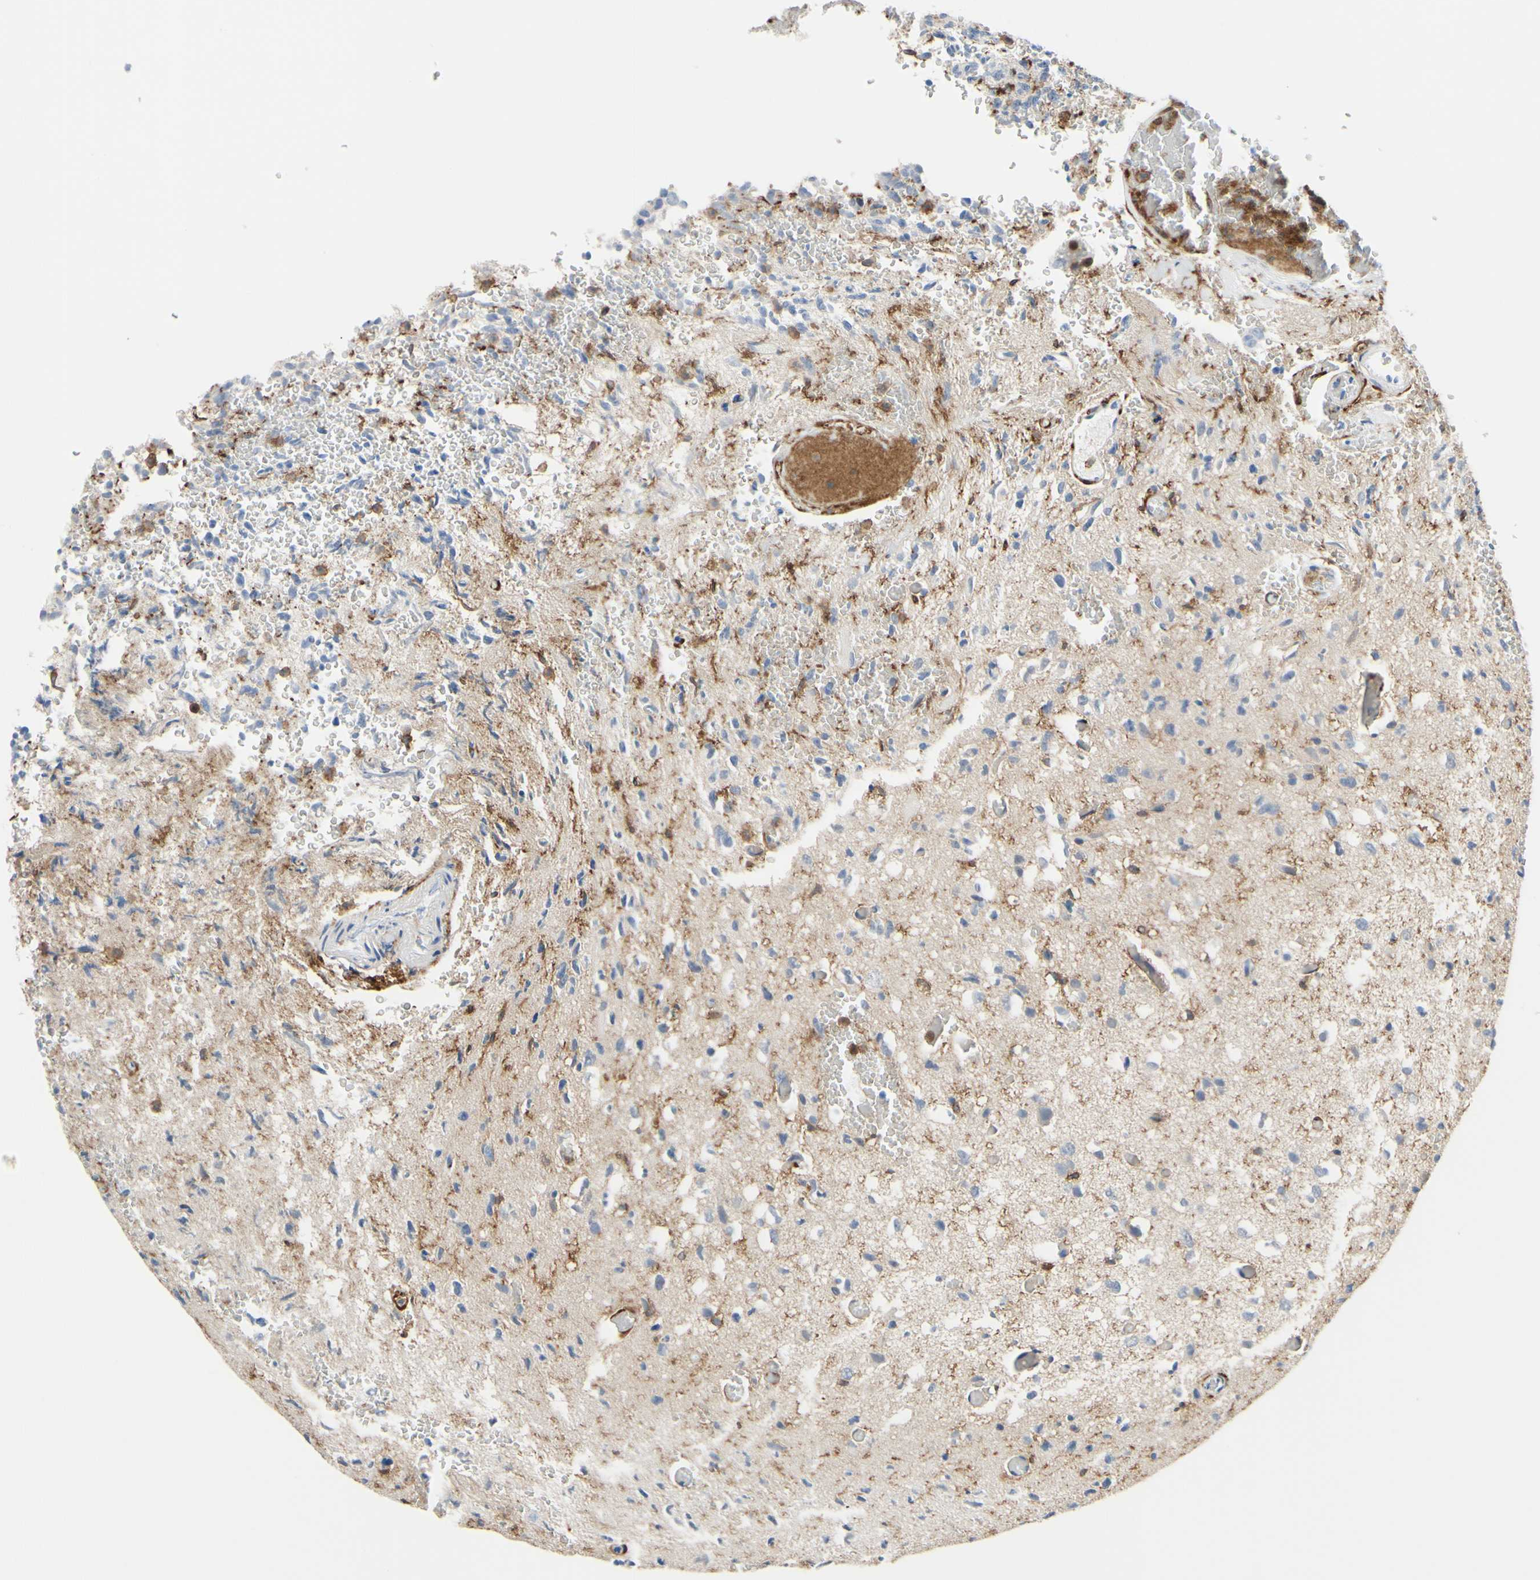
{"staining": {"intensity": "negative", "quantity": "none", "location": "none"}, "tissue": "glioma", "cell_type": "Tumor cells", "image_type": "cancer", "snomed": [{"axis": "morphology", "description": "Glioma, malignant, High grade"}, {"axis": "topography", "description": "pancreas cauda"}], "caption": "A high-resolution image shows immunohistochemistry (IHC) staining of glioma, which displays no significant expression in tumor cells.", "gene": "FCGR2A", "patient": {"sex": "male", "age": 60}}